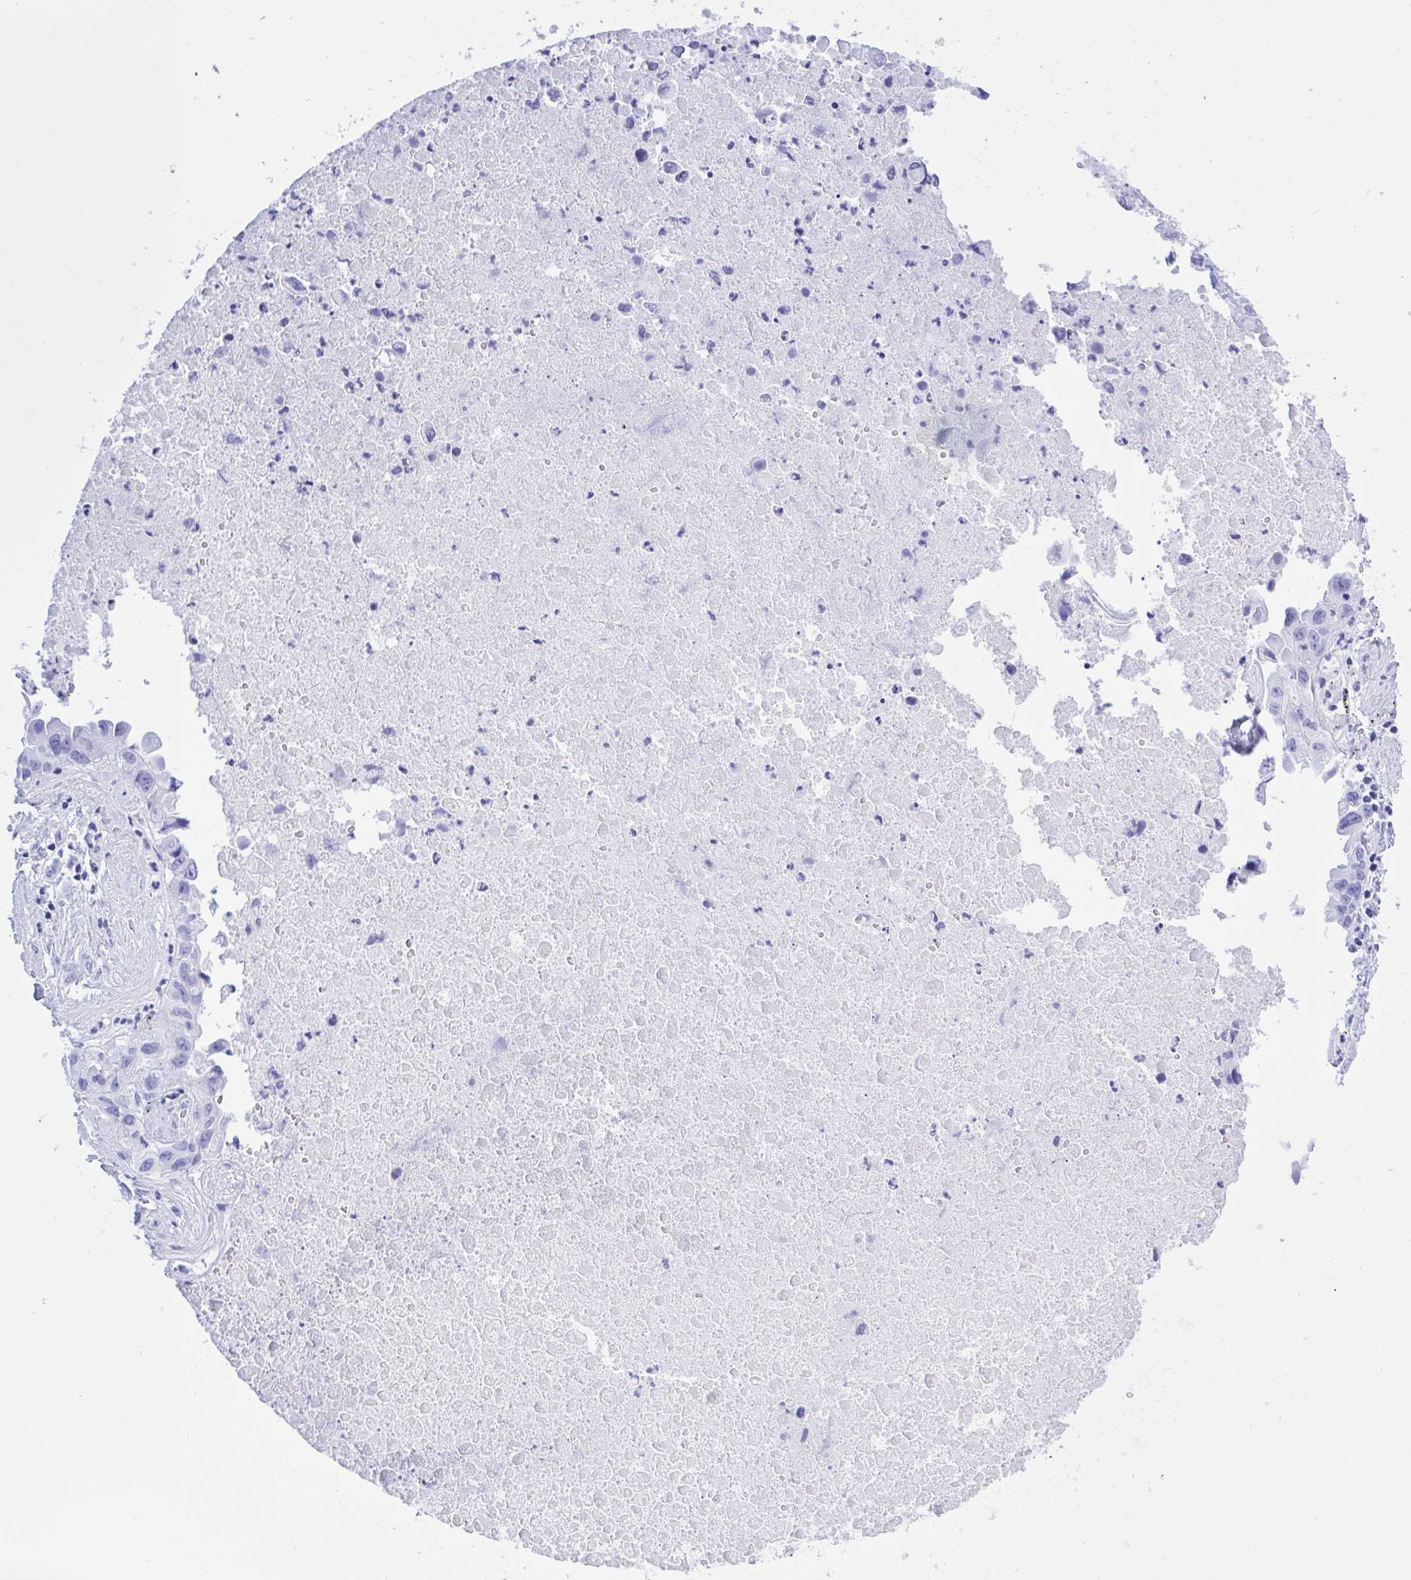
{"staining": {"intensity": "negative", "quantity": "none", "location": "none"}, "tissue": "lung cancer", "cell_type": "Tumor cells", "image_type": "cancer", "snomed": [{"axis": "morphology", "description": "Adenocarcinoma, NOS"}, {"axis": "topography", "description": "Lymph node"}, {"axis": "topography", "description": "Lung"}], "caption": "An image of lung cancer stained for a protein demonstrates no brown staining in tumor cells.", "gene": "THOP1", "patient": {"sex": "male", "age": 64}}